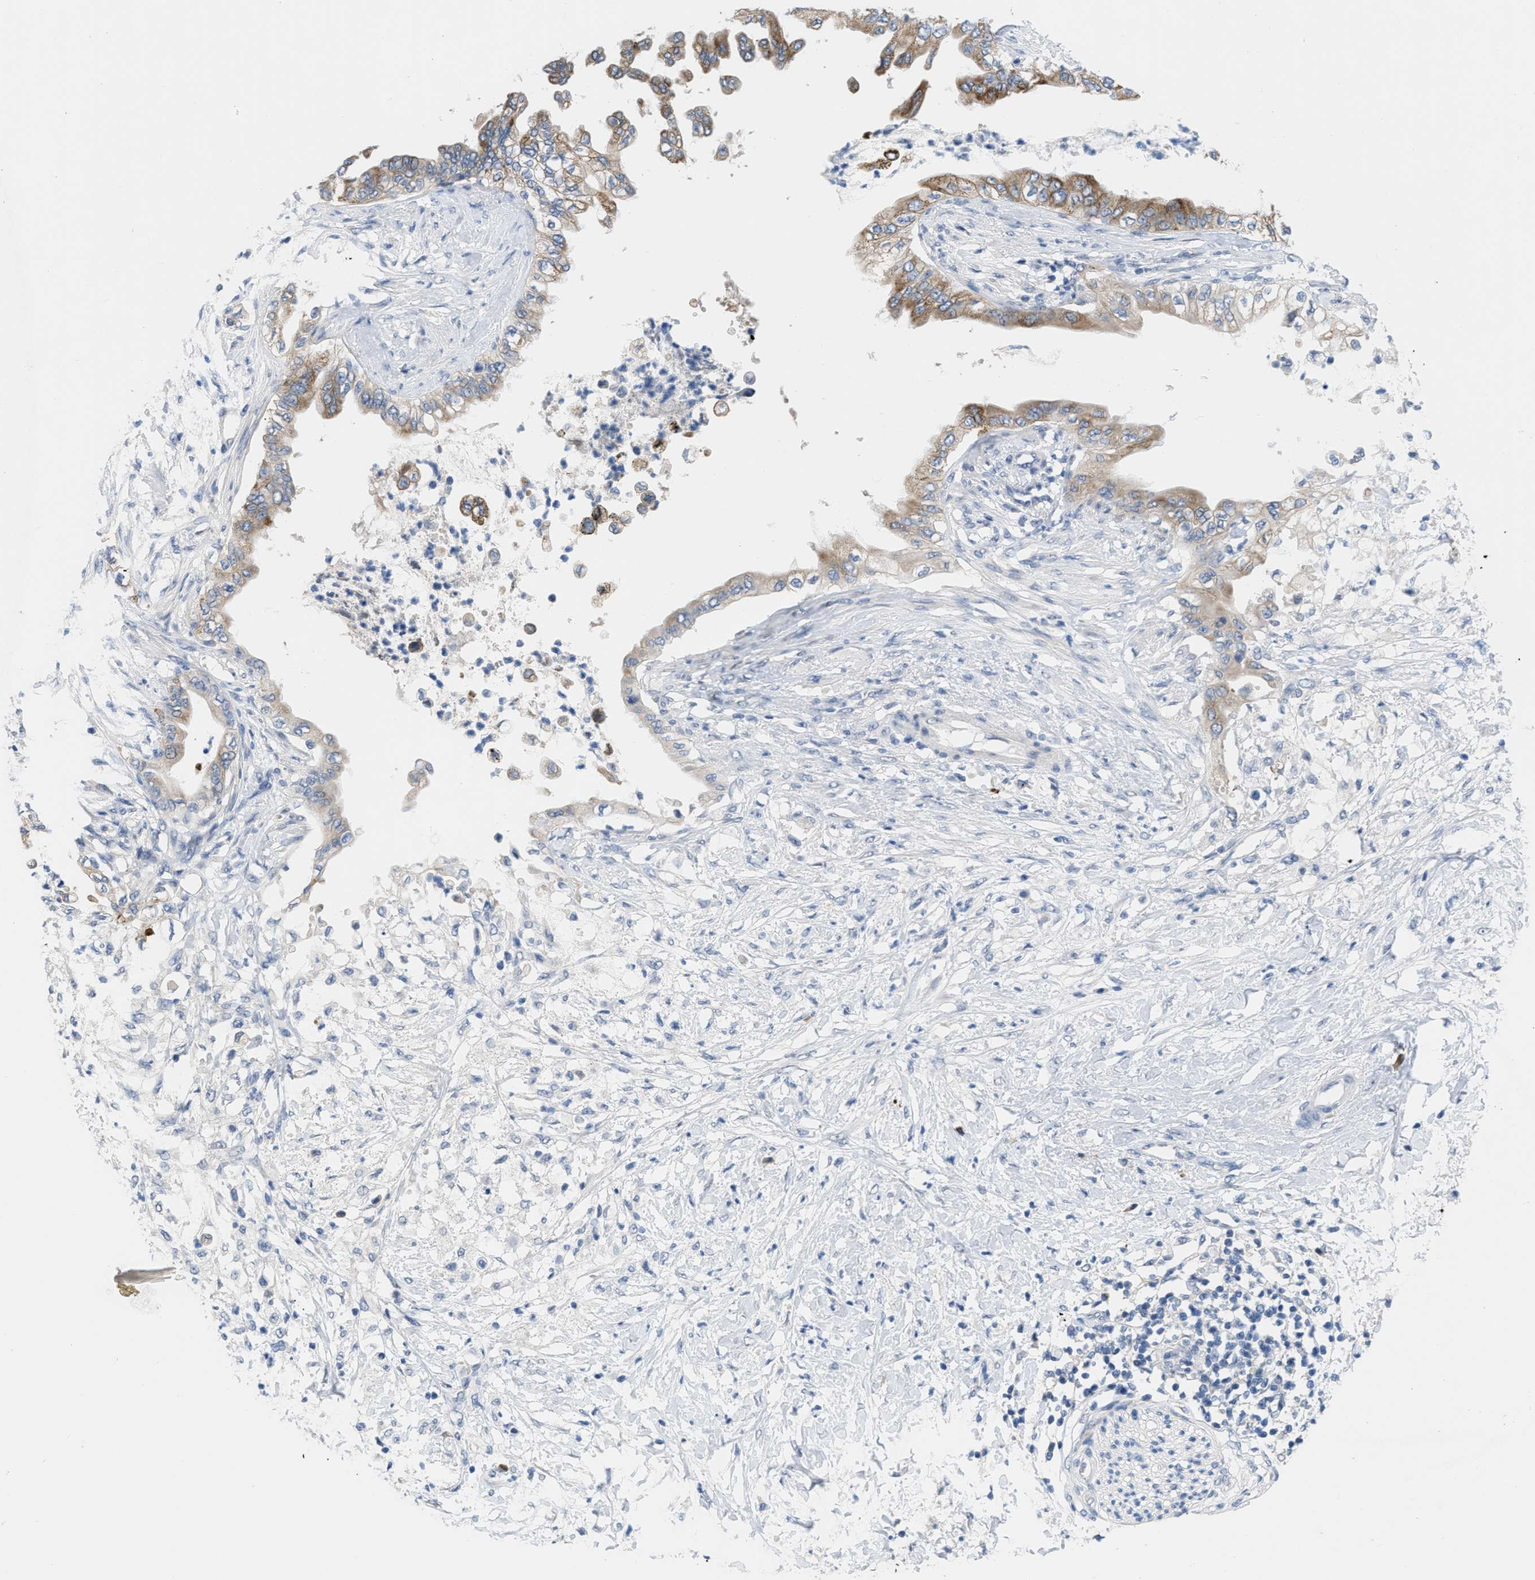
{"staining": {"intensity": "weak", "quantity": ">75%", "location": "cytoplasmic/membranous"}, "tissue": "pancreatic cancer", "cell_type": "Tumor cells", "image_type": "cancer", "snomed": [{"axis": "morphology", "description": "Normal tissue, NOS"}, {"axis": "morphology", "description": "Adenocarcinoma, NOS"}, {"axis": "topography", "description": "Pancreas"}, {"axis": "topography", "description": "Duodenum"}], "caption": "The histopathology image reveals immunohistochemical staining of adenocarcinoma (pancreatic). There is weak cytoplasmic/membranous staining is identified in approximately >75% of tumor cells.", "gene": "OR9K2", "patient": {"sex": "female", "age": 60}}